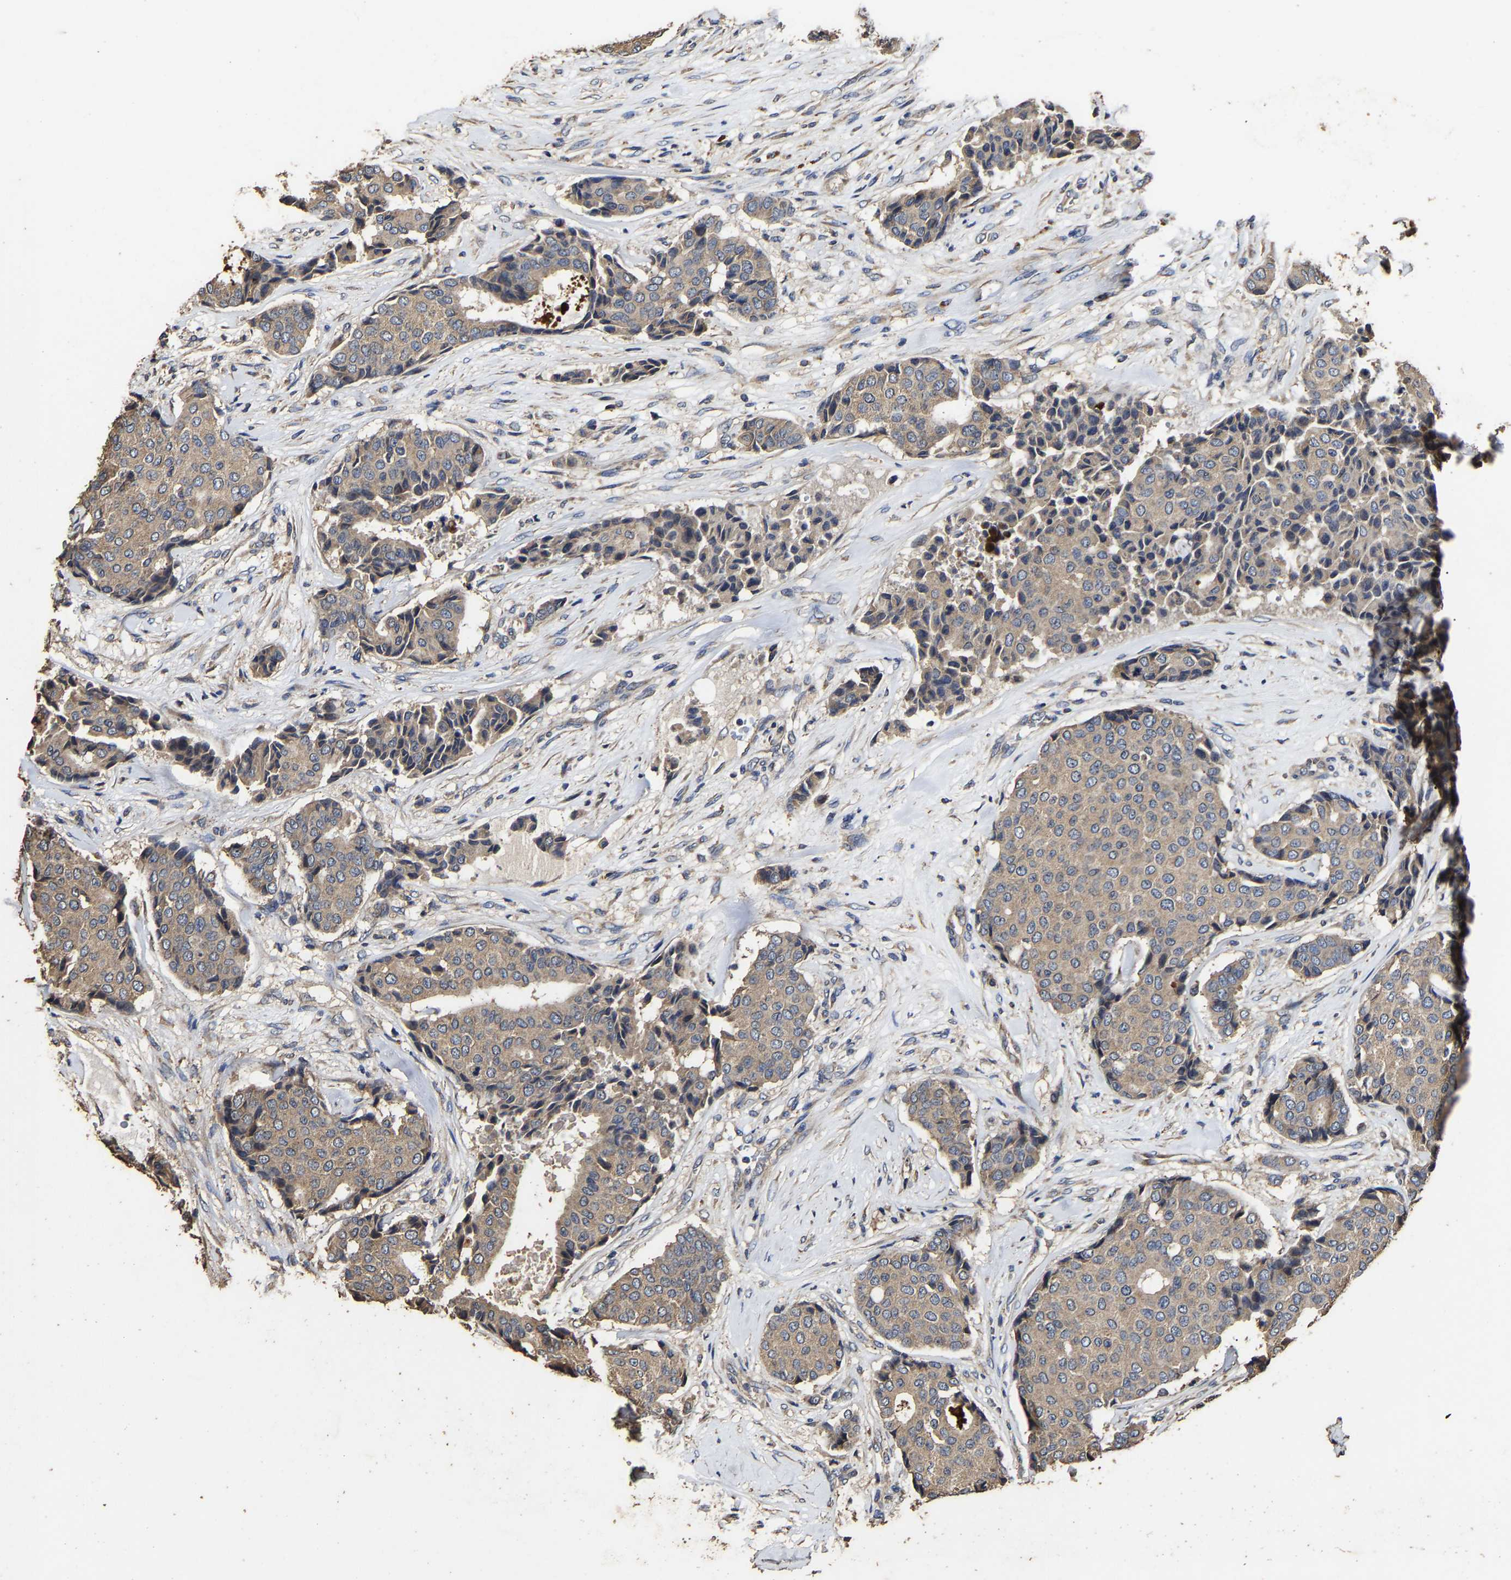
{"staining": {"intensity": "weak", "quantity": ">75%", "location": "cytoplasmic/membranous"}, "tissue": "breast cancer", "cell_type": "Tumor cells", "image_type": "cancer", "snomed": [{"axis": "morphology", "description": "Duct carcinoma"}, {"axis": "topography", "description": "Breast"}], "caption": "Breast intraductal carcinoma stained with immunohistochemistry displays weak cytoplasmic/membranous positivity in about >75% of tumor cells.", "gene": "PPM1K", "patient": {"sex": "female", "age": 75}}